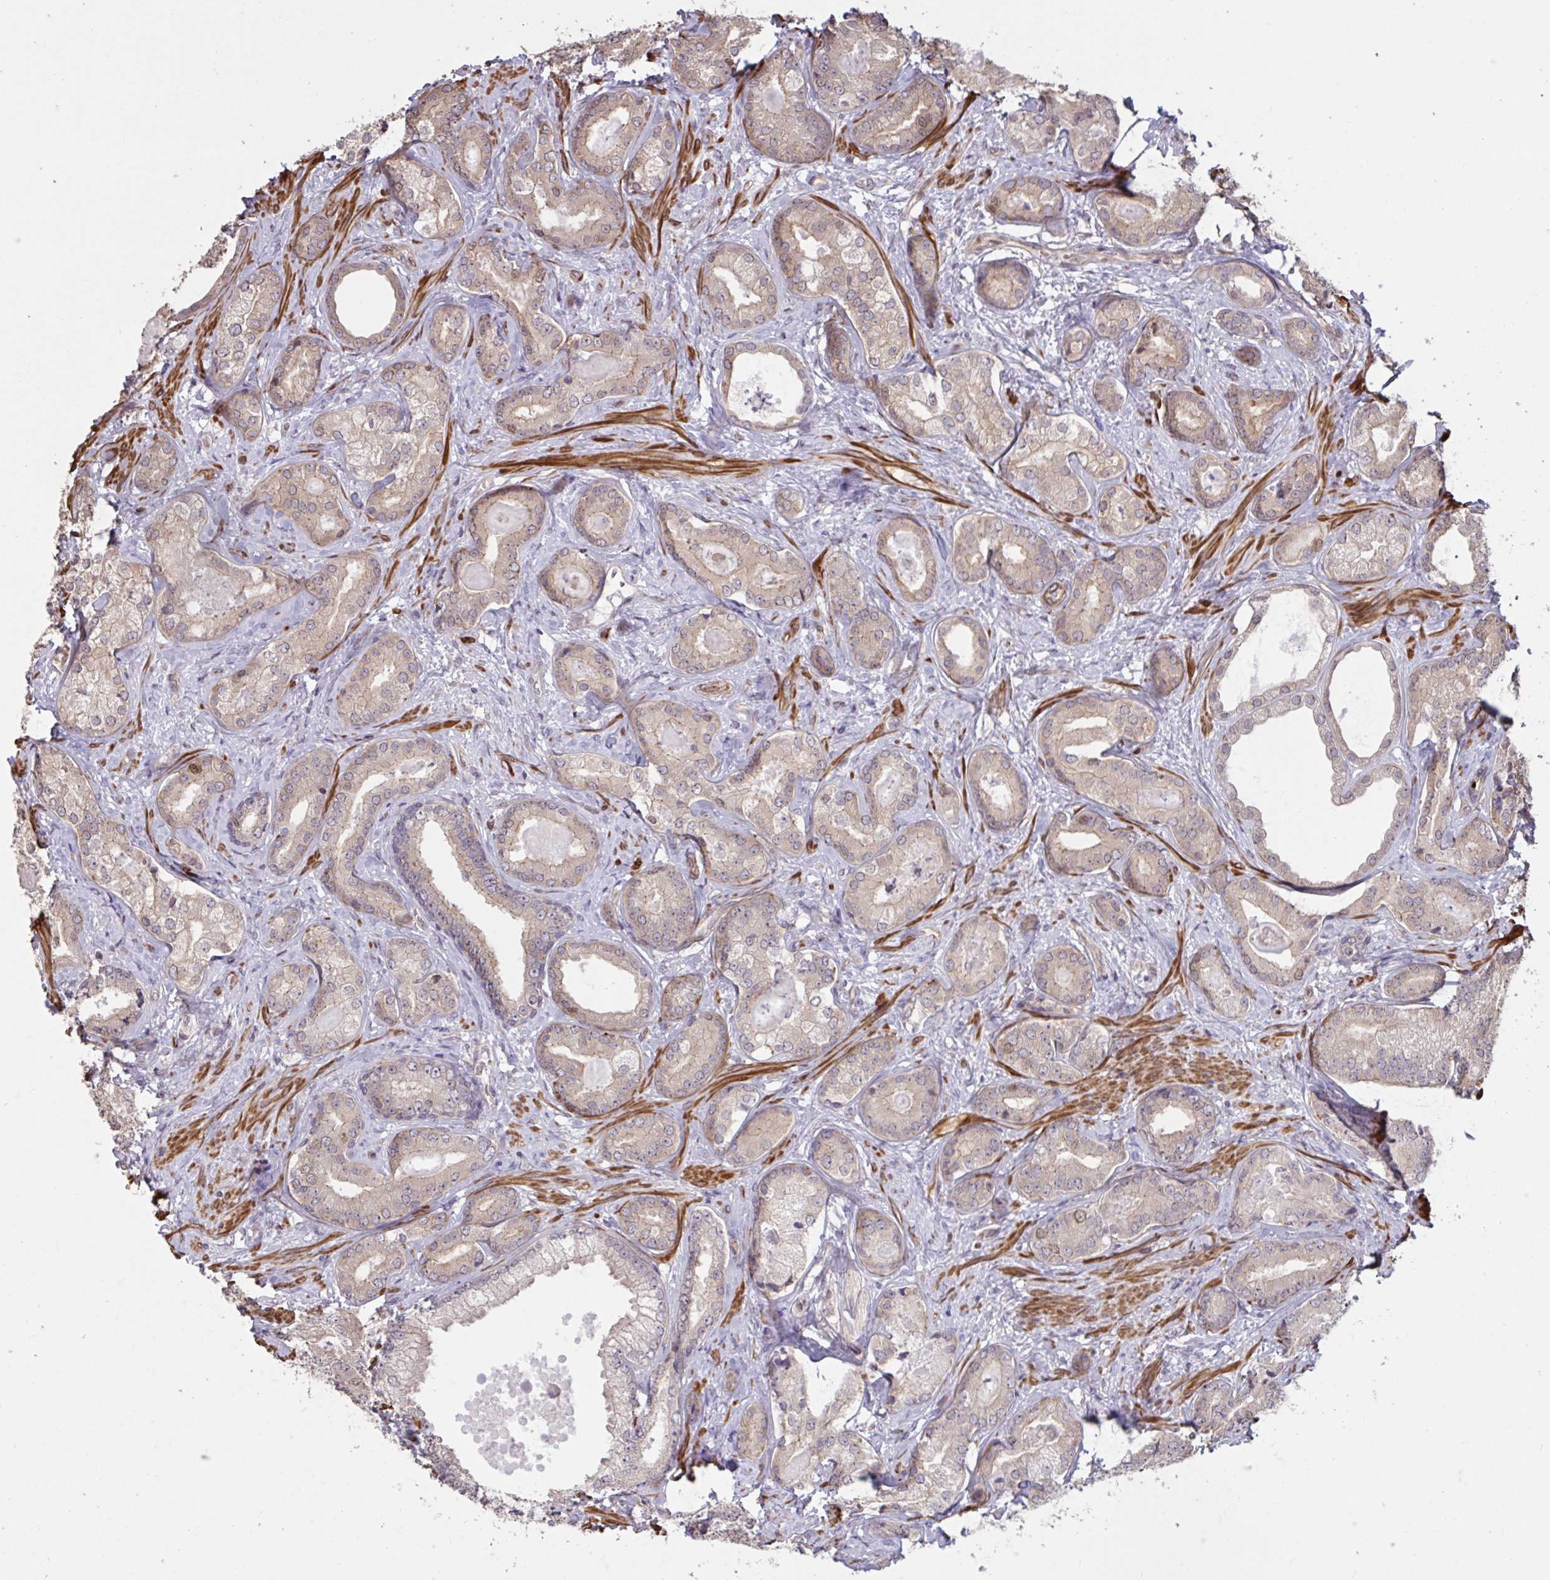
{"staining": {"intensity": "weak", "quantity": "<25%", "location": "cytoplasmic/membranous"}, "tissue": "prostate cancer", "cell_type": "Tumor cells", "image_type": "cancer", "snomed": [{"axis": "morphology", "description": "Adenocarcinoma, High grade"}, {"axis": "topography", "description": "Prostate"}], "caption": "Tumor cells show no significant positivity in prostate cancer (high-grade adenocarcinoma).", "gene": "IPO5", "patient": {"sex": "male", "age": 62}}